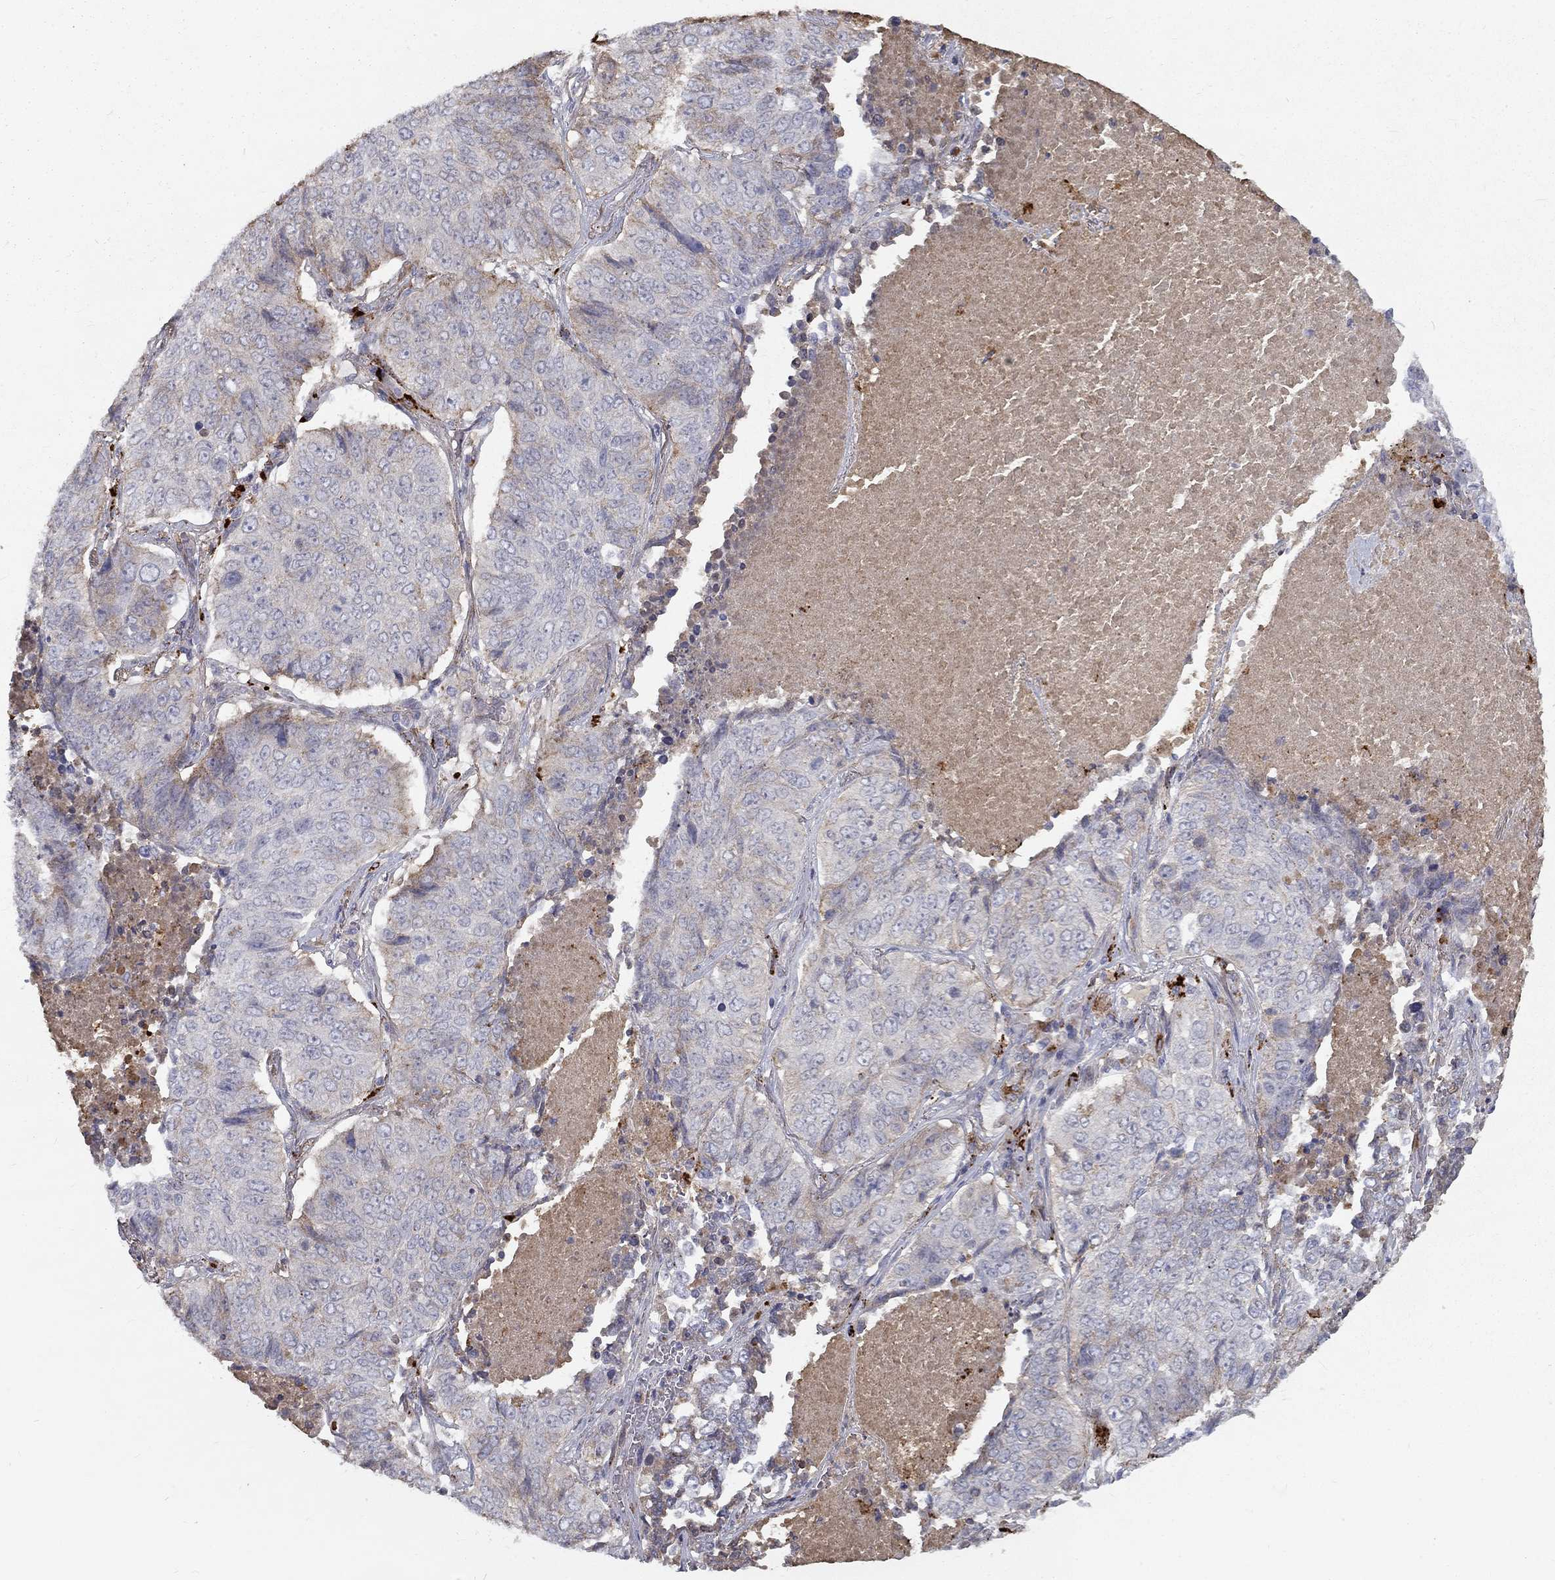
{"staining": {"intensity": "weak", "quantity": "<25%", "location": "cytoplasmic/membranous"}, "tissue": "lung cancer", "cell_type": "Tumor cells", "image_type": "cancer", "snomed": [{"axis": "morphology", "description": "Normal tissue, NOS"}, {"axis": "morphology", "description": "Squamous cell carcinoma, NOS"}, {"axis": "topography", "description": "Bronchus"}, {"axis": "topography", "description": "Lung"}], "caption": "The micrograph displays no significant staining in tumor cells of lung cancer (squamous cell carcinoma).", "gene": "EPDR1", "patient": {"sex": "male", "age": 64}}